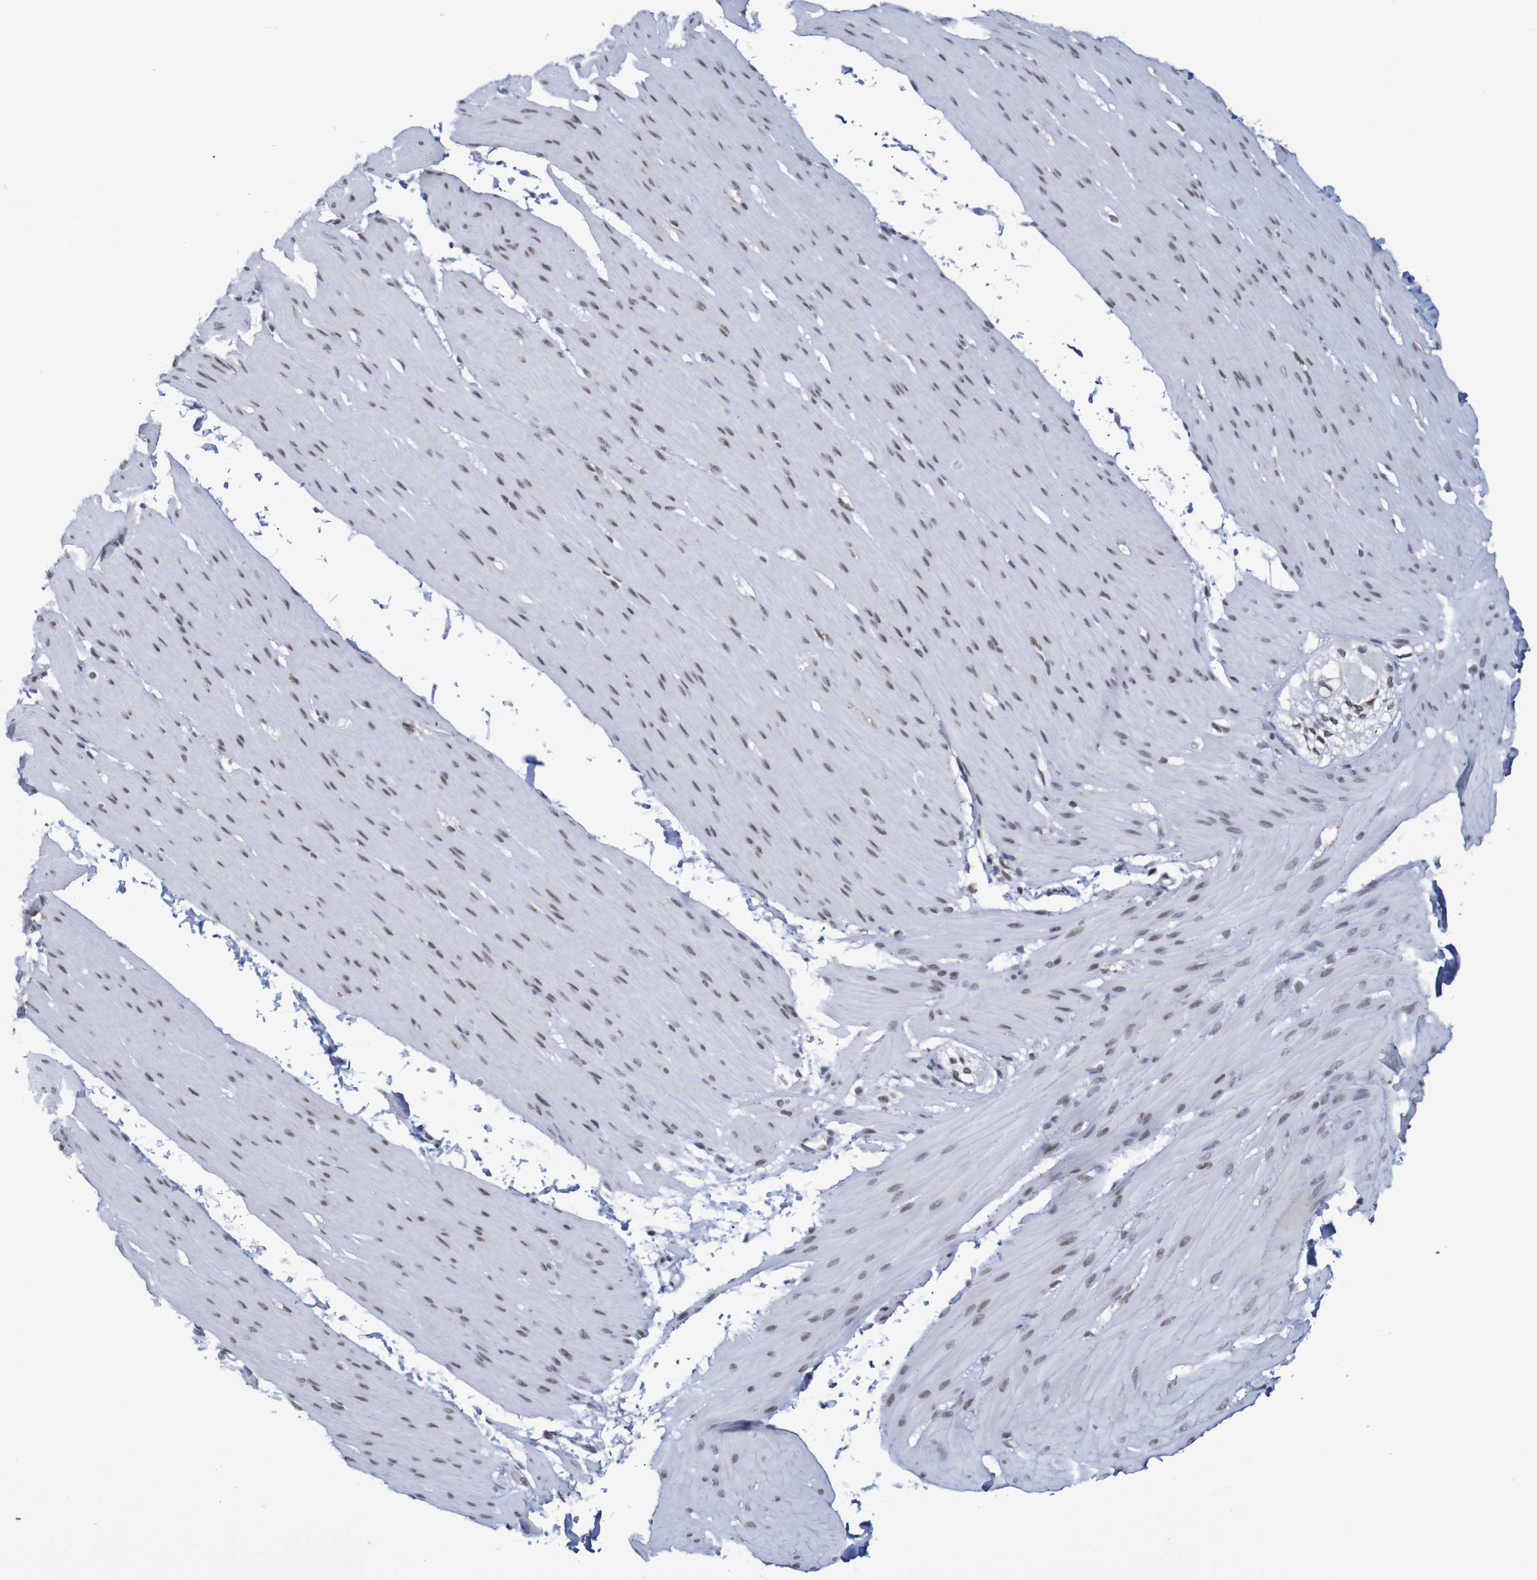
{"staining": {"intensity": "moderate", "quantity": "25%-75%", "location": "nuclear"}, "tissue": "smooth muscle", "cell_type": "Smooth muscle cells", "image_type": "normal", "snomed": [{"axis": "morphology", "description": "Normal tissue, NOS"}, {"axis": "topography", "description": "Smooth muscle"}, {"axis": "topography", "description": "Colon"}], "caption": "About 25%-75% of smooth muscle cells in unremarkable human smooth muscle reveal moderate nuclear protein expression as visualized by brown immunohistochemical staining.", "gene": "MRTFB", "patient": {"sex": "male", "age": 67}}